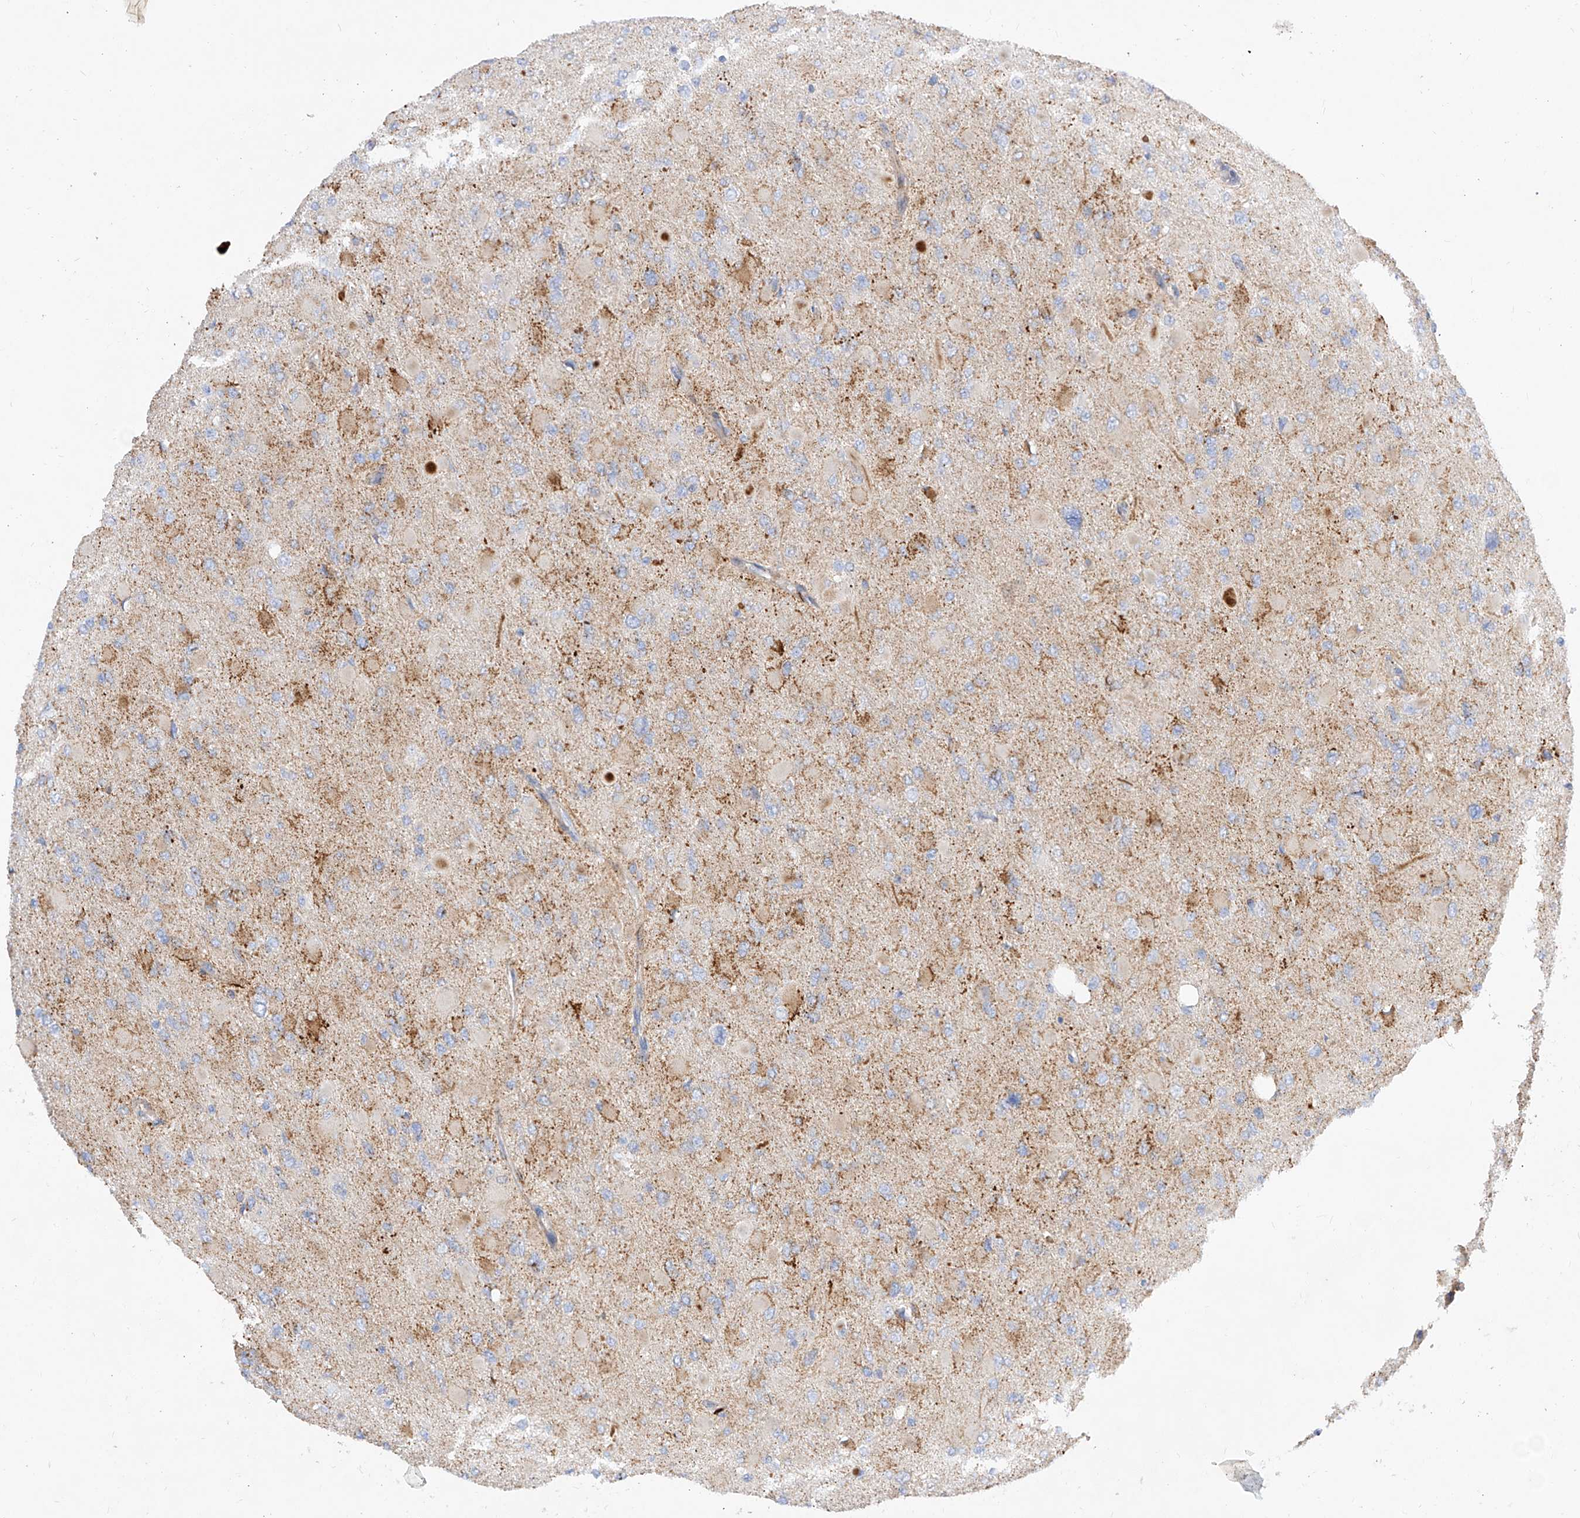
{"staining": {"intensity": "weak", "quantity": "<25%", "location": "cytoplasmic/membranous"}, "tissue": "glioma", "cell_type": "Tumor cells", "image_type": "cancer", "snomed": [{"axis": "morphology", "description": "Glioma, malignant, High grade"}, {"axis": "topography", "description": "Cerebral cortex"}], "caption": "This is a micrograph of immunohistochemistry (IHC) staining of high-grade glioma (malignant), which shows no positivity in tumor cells.", "gene": "CST9", "patient": {"sex": "female", "age": 36}}